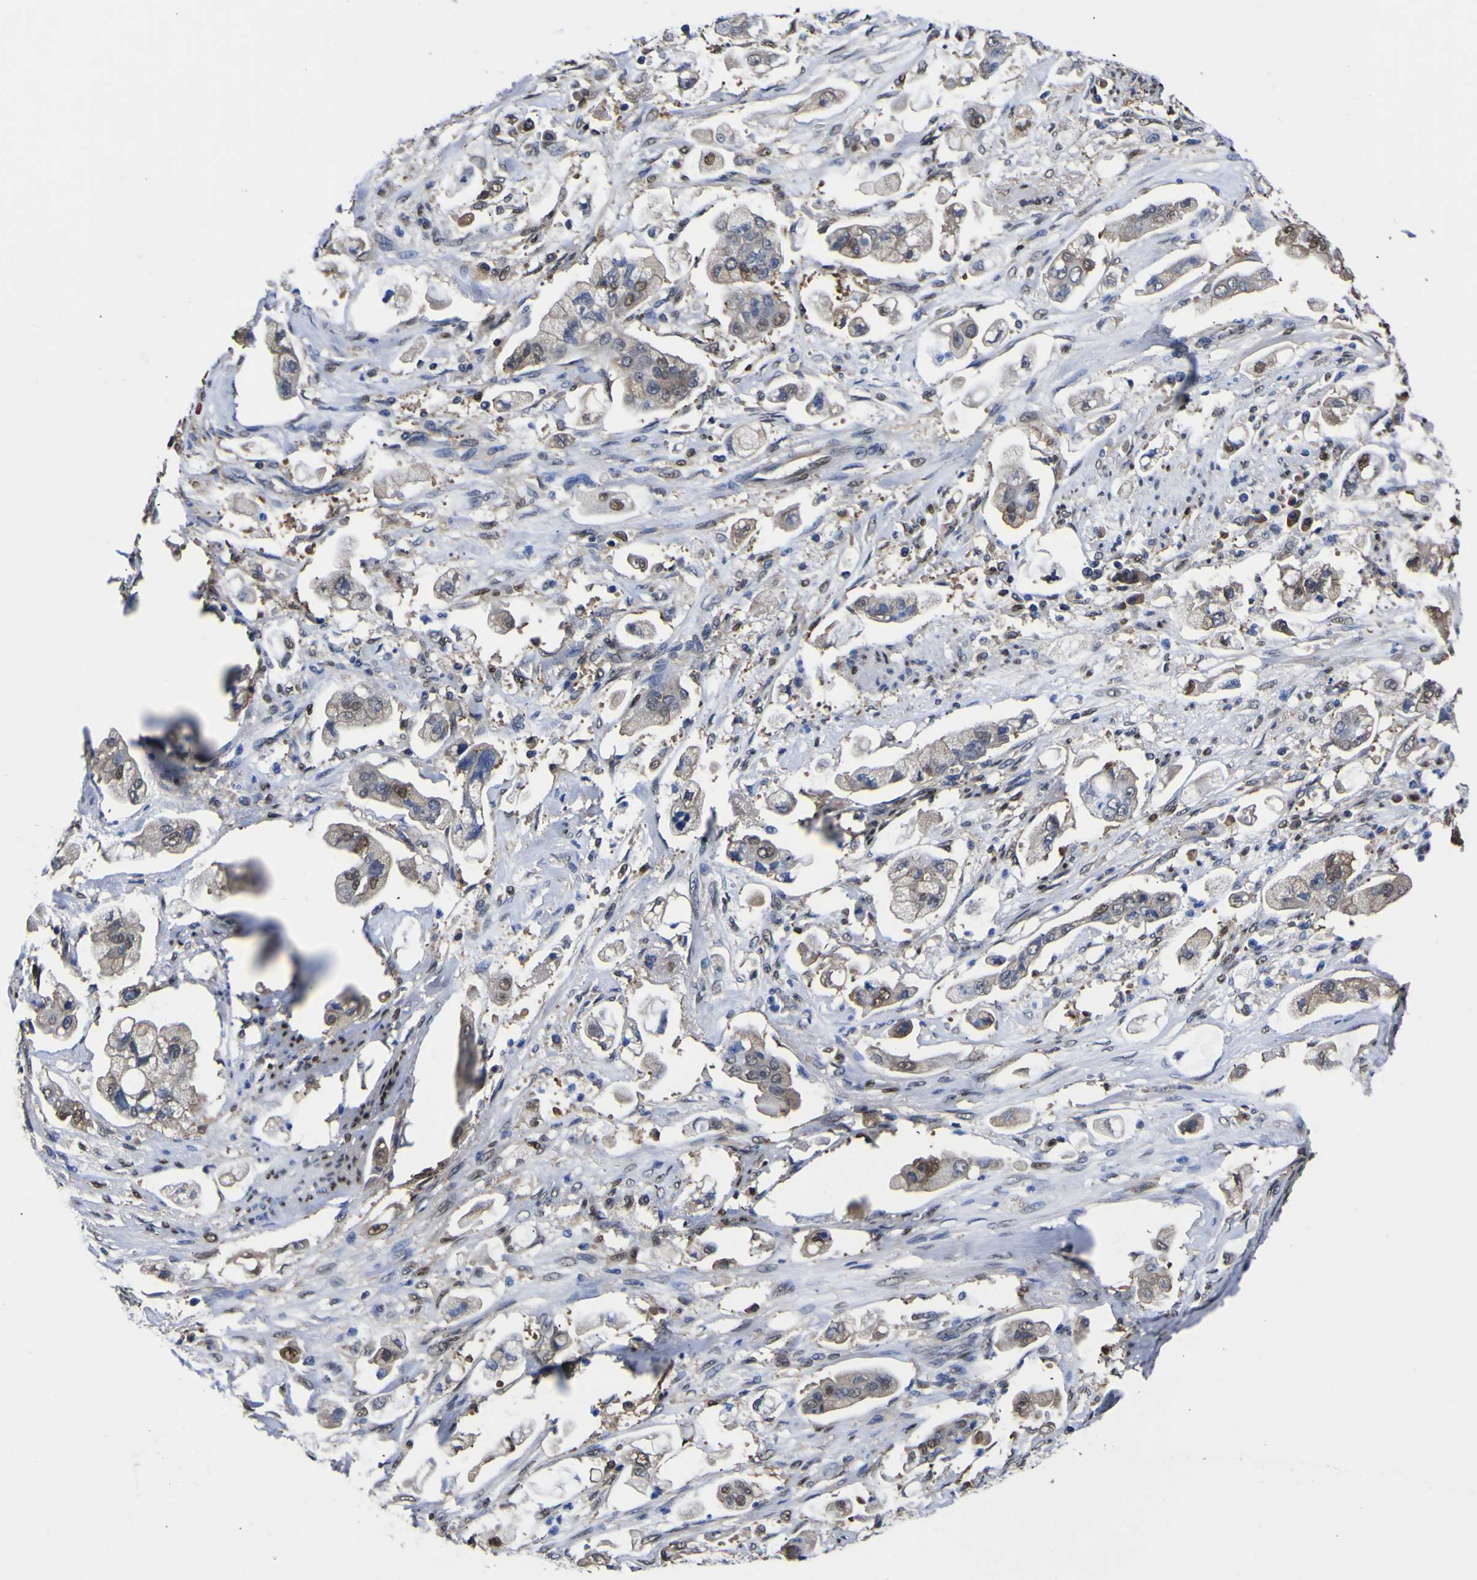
{"staining": {"intensity": "weak", "quantity": "25%-75%", "location": "cytoplasmic/membranous,nuclear"}, "tissue": "stomach cancer", "cell_type": "Tumor cells", "image_type": "cancer", "snomed": [{"axis": "morphology", "description": "Adenocarcinoma, NOS"}, {"axis": "topography", "description": "Stomach"}], "caption": "IHC (DAB (3,3'-diaminobenzidine)) staining of human stomach cancer (adenocarcinoma) shows weak cytoplasmic/membranous and nuclear protein positivity in about 25%-75% of tumor cells.", "gene": "FAM110B", "patient": {"sex": "male", "age": 62}}